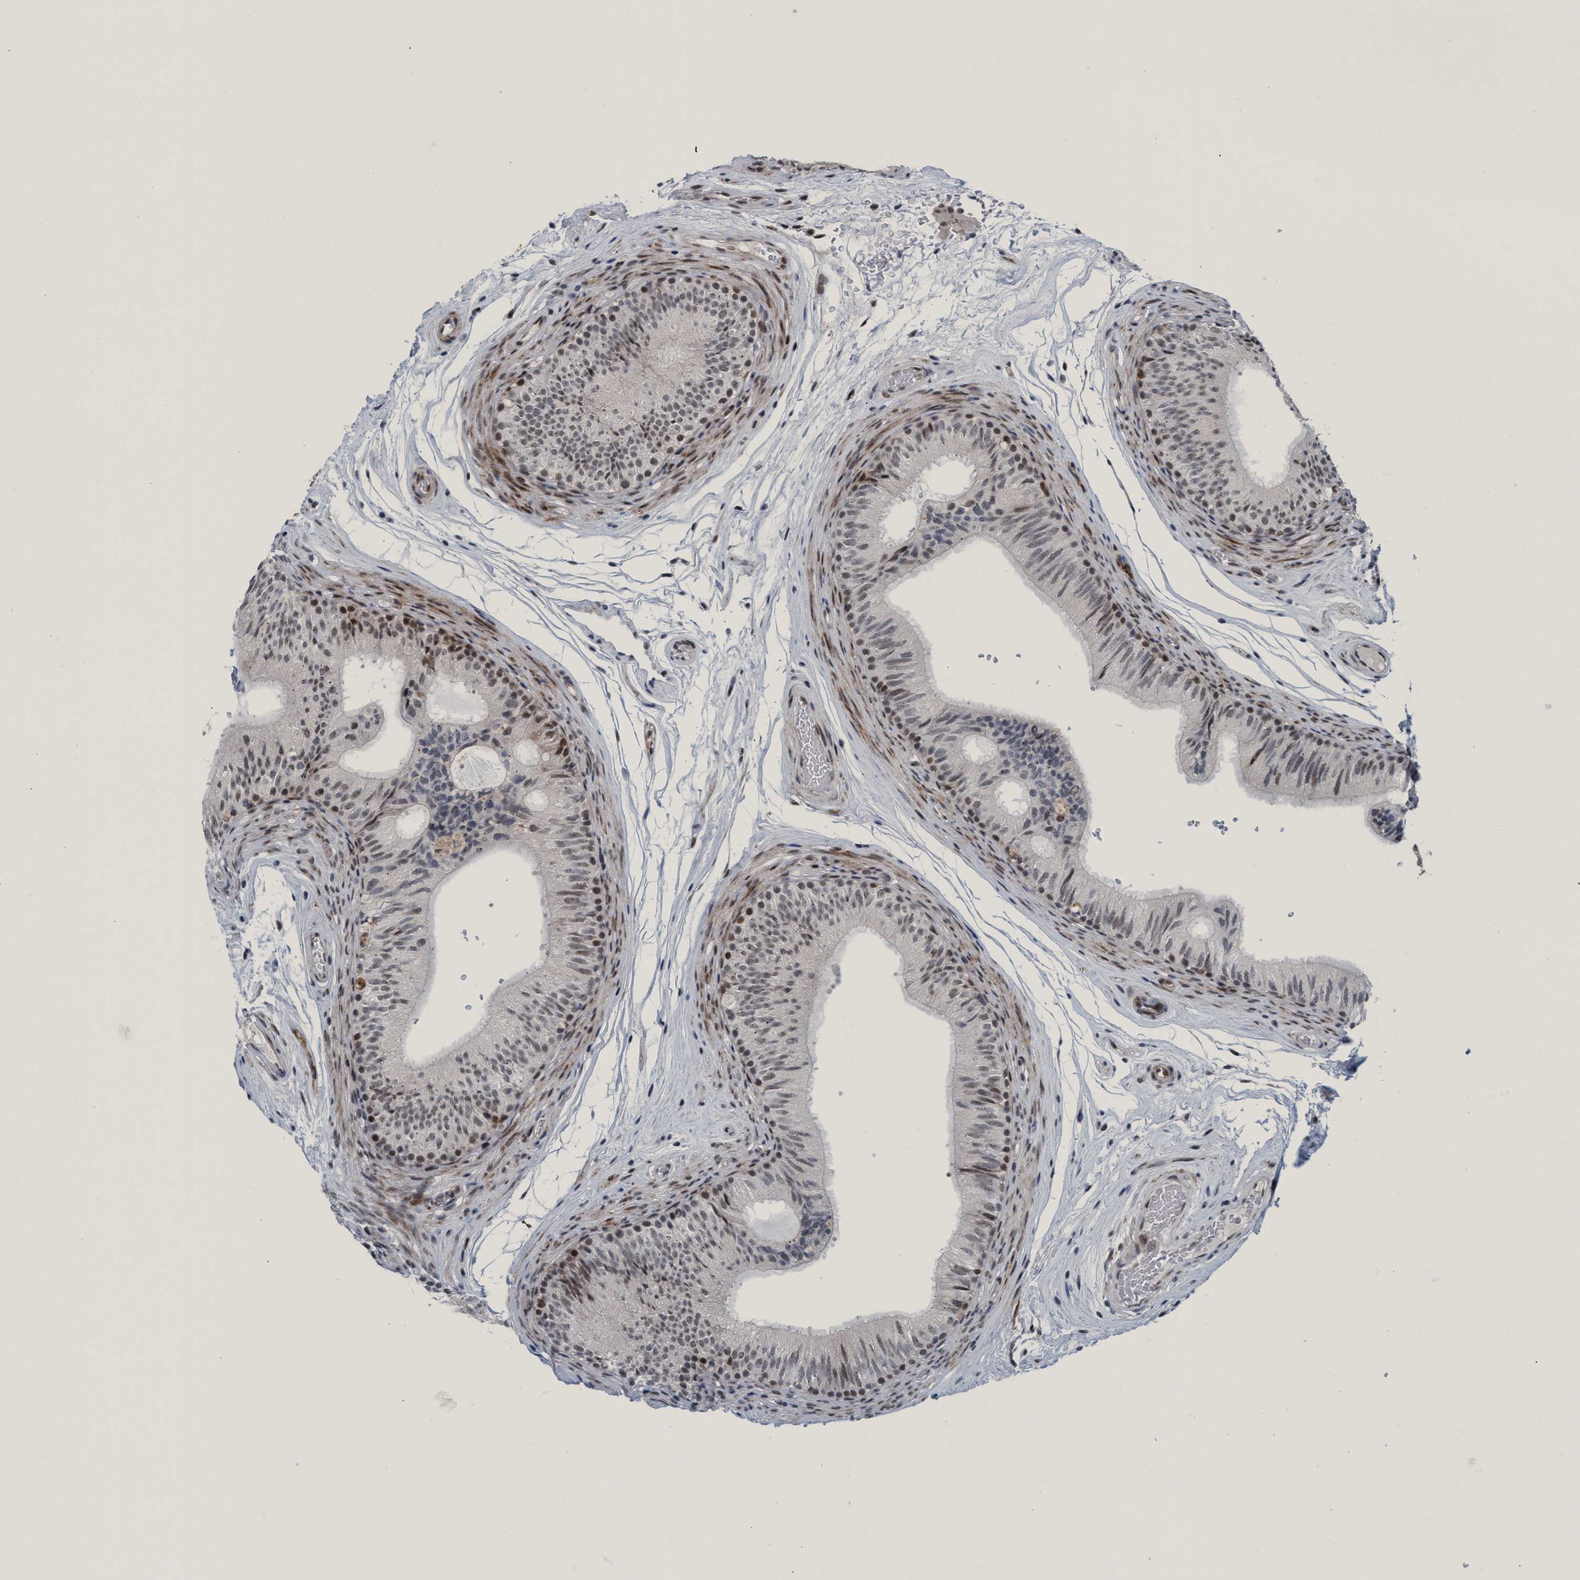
{"staining": {"intensity": "weak", "quantity": ">75%", "location": "nuclear"}, "tissue": "epididymis", "cell_type": "Glandular cells", "image_type": "normal", "snomed": [{"axis": "morphology", "description": "Normal tissue, NOS"}, {"axis": "topography", "description": "Epididymis"}], "caption": "Normal epididymis exhibits weak nuclear staining in about >75% of glandular cells.", "gene": "CWC27", "patient": {"sex": "male", "age": 36}}